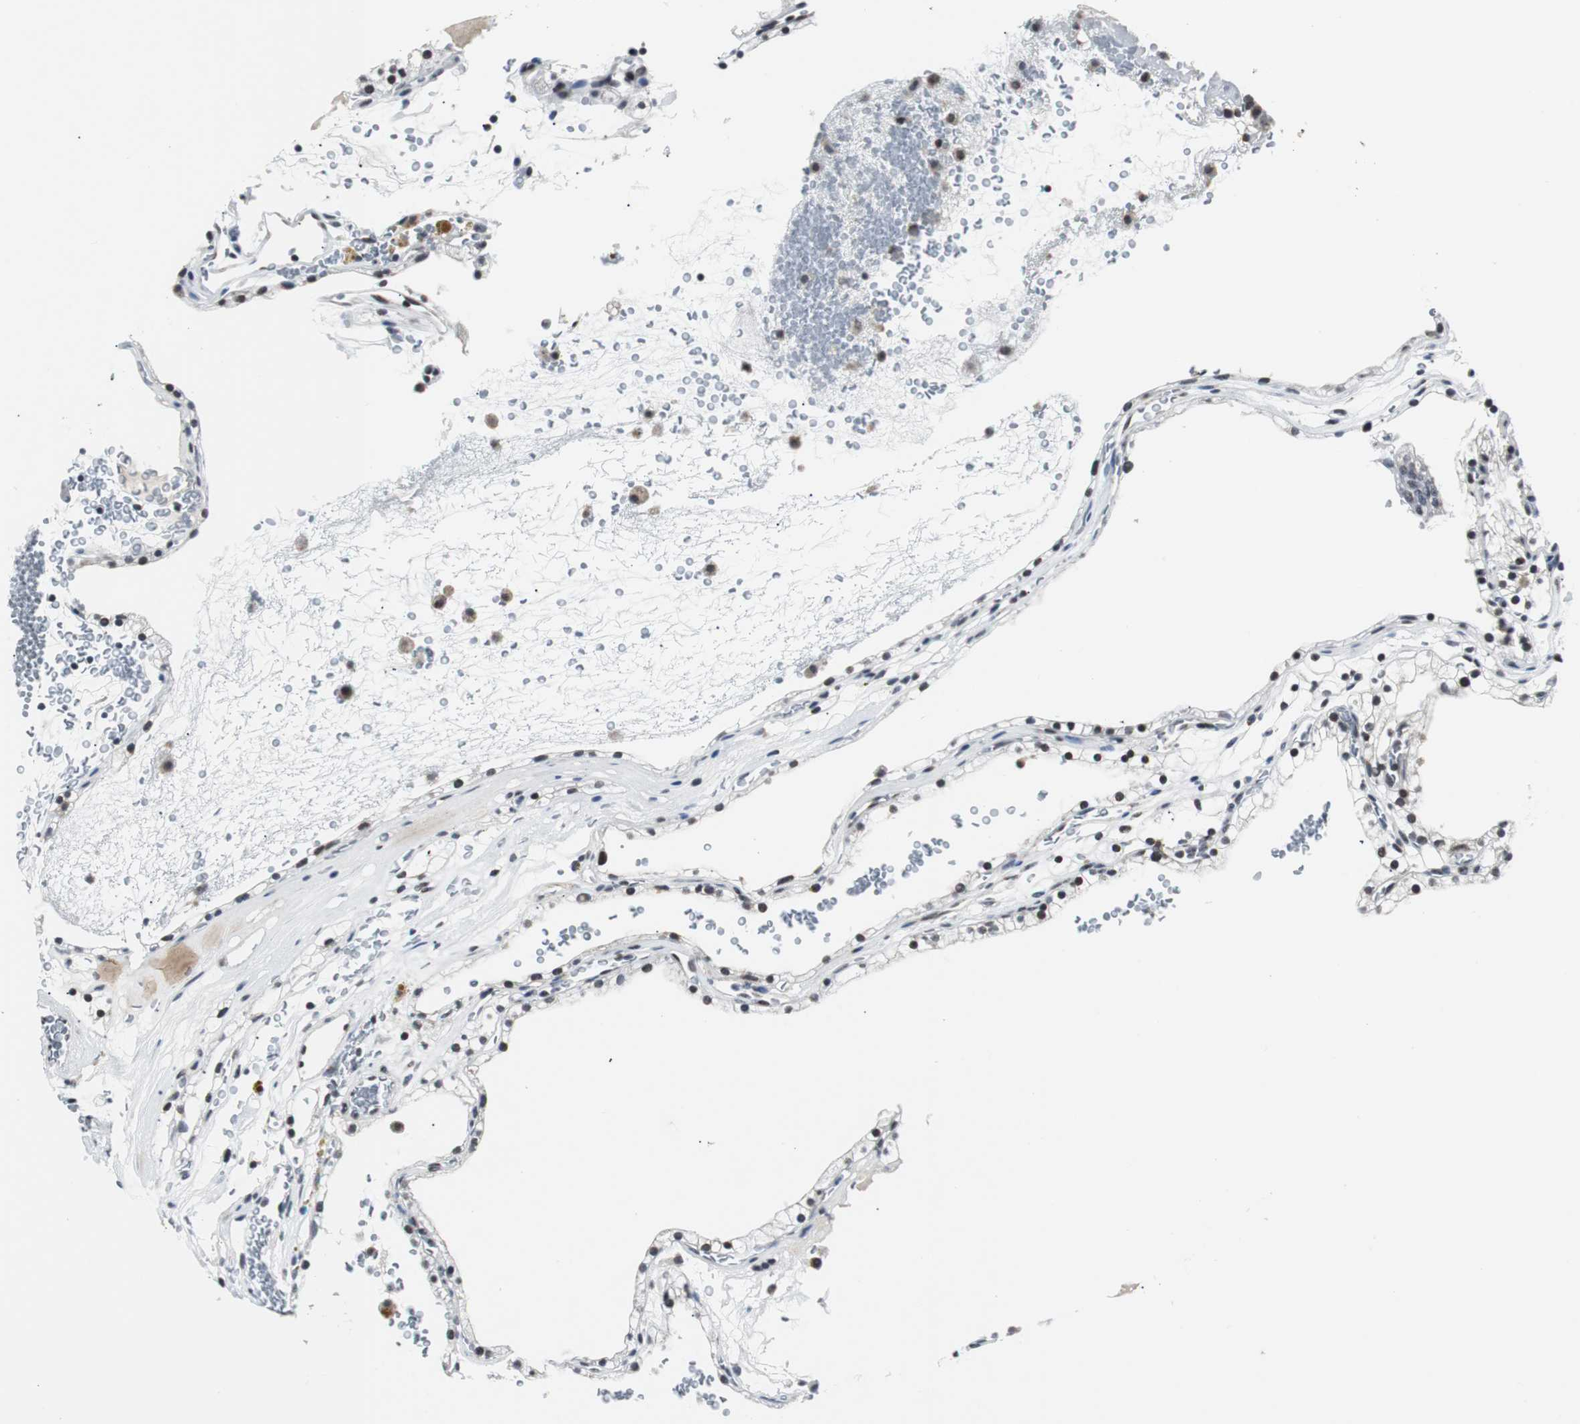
{"staining": {"intensity": "moderate", "quantity": ">75%", "location": "nuclear"}, "tissue": "renal cancer", "cell_type": "Tumor cells", "image_type": "cancer", "snomed": [{"axis": "morphology", "description": "Adenocarcinoma, NOS"}, {"axis": "topography", "description": "Kidney"}], "caption": "Immunohistochemical staining of human renal cancer (adenocarcinoma) exhibits medium levels of moderate nuclear protein positivity in about >75% of tumor cells. The protein of interest is shown in brown color, while the nuclei are stained blue.", "gene": "MTA1", "patient": {"sex": "female", "age": 41}}